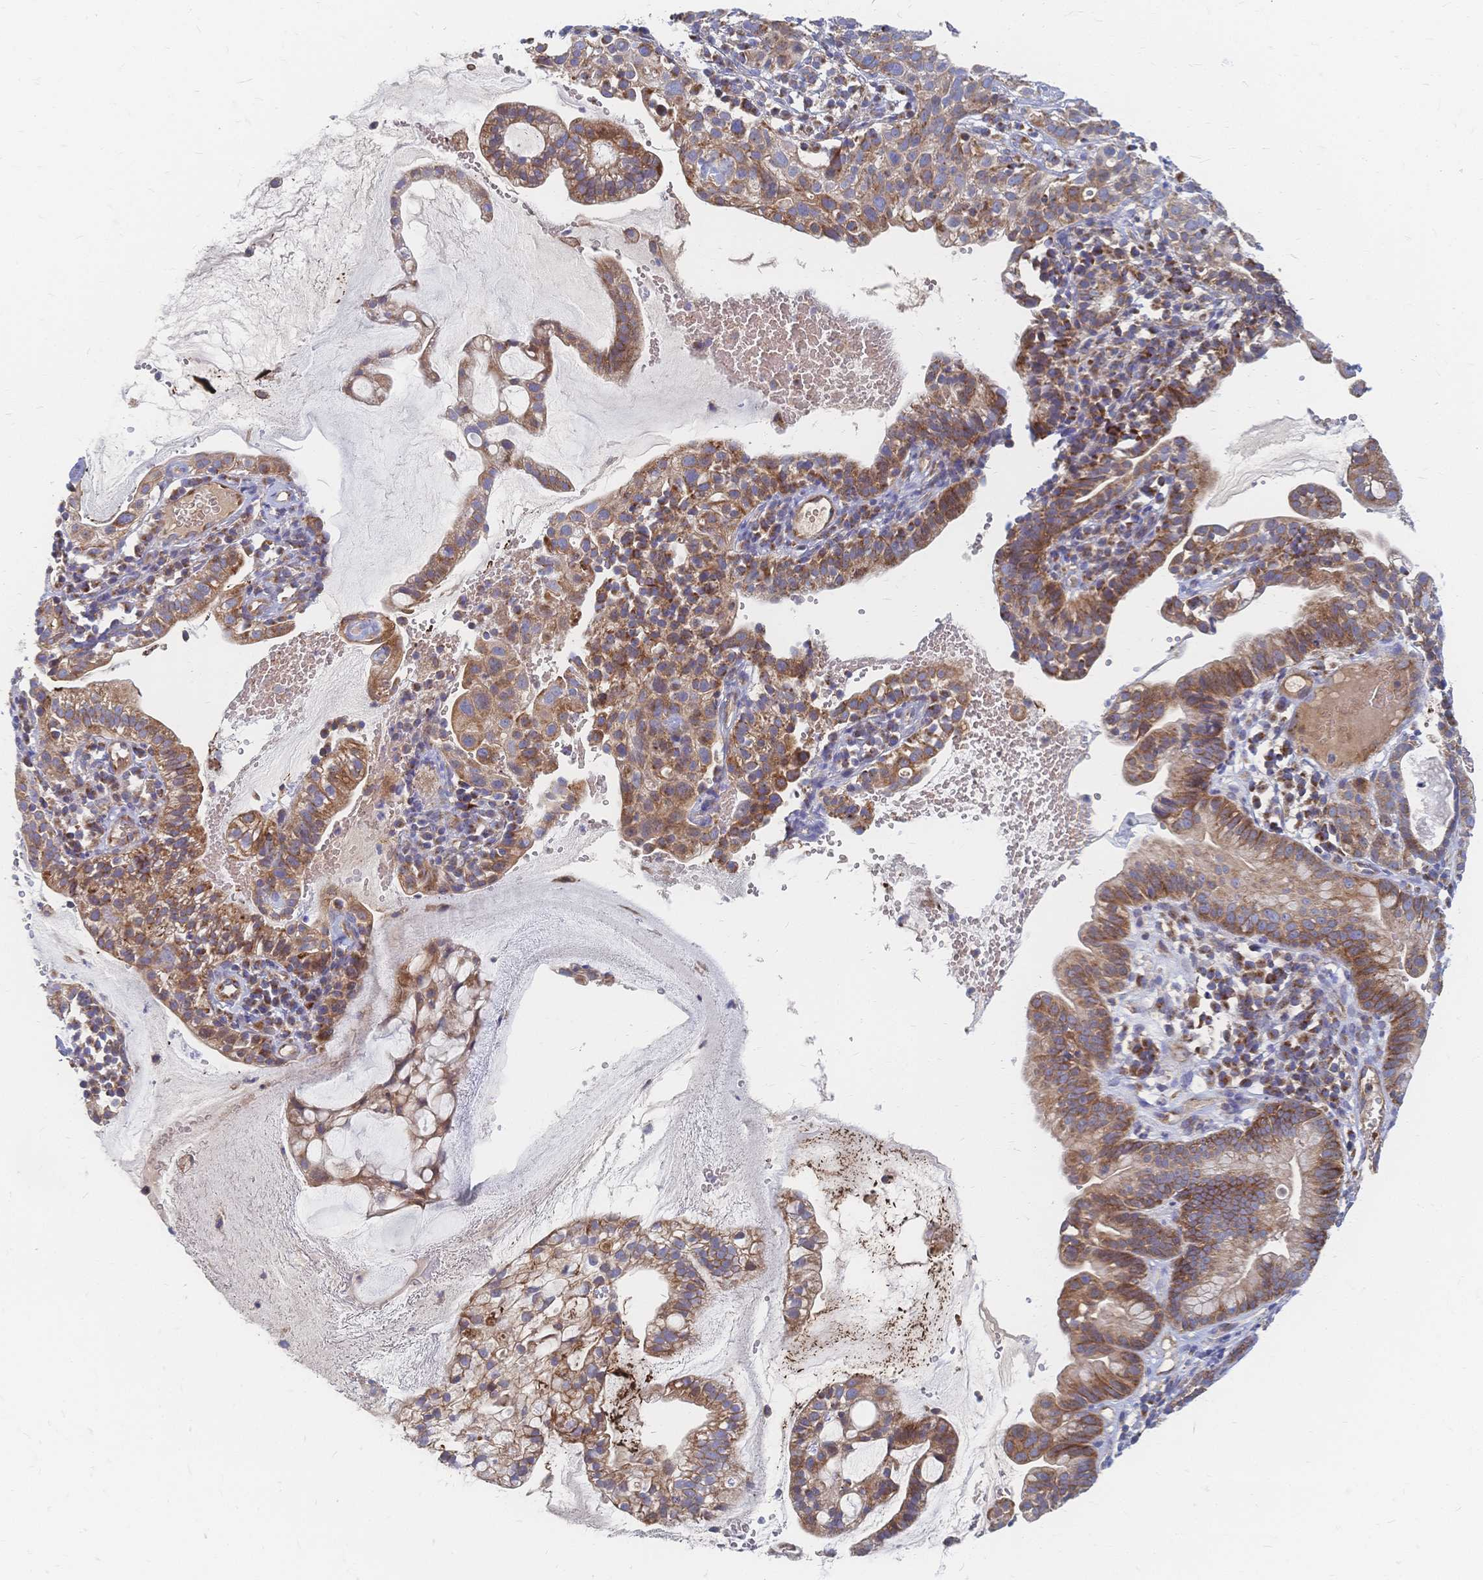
{"staining": {"intensity": "moderate", "quantity": ">75%", "location": "cytoplasmic/membranous"}, "tissue": "cervical cancer", "cell_type": "Tumor cells", "image_type": "cancer", "snomed": [{"axis": "morphology", "description": "Adenocarcinoma, NOS"}, {"axis": "topography", "description": "Cervix"}], "caption": "Immunohistochemical staining of cervical cancer displays medium levels of moderate cytoplasmic/membranous protein staining in about >75% of tumor cells.", "gene": "SORBS1", "patient": {"sex": "female", "age": 41}}